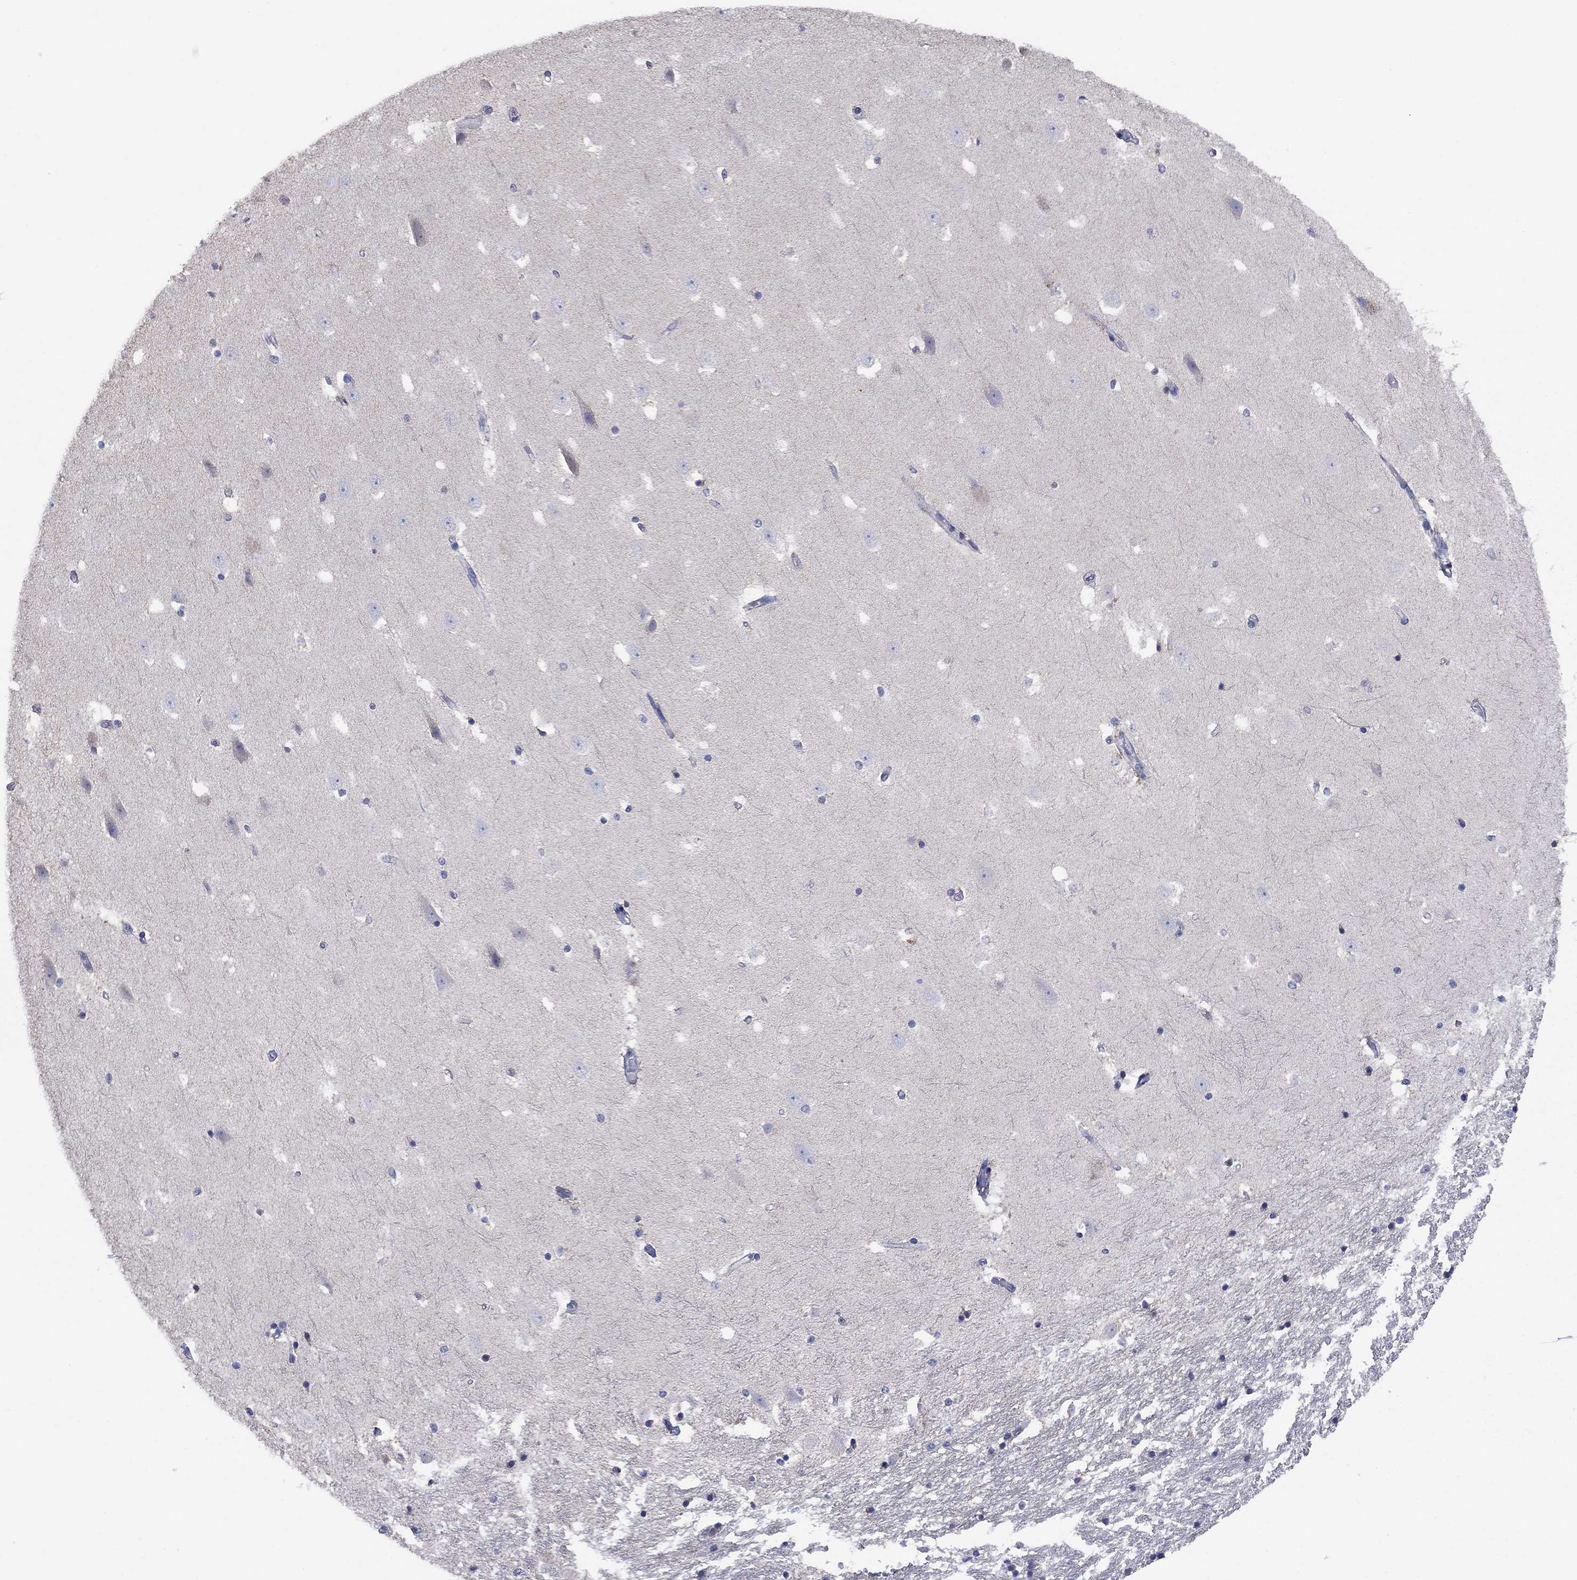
{"staining": {"intensity": "negative", "quantity": "none", "location": "none"}, "tissue": "hippocampus", "cell_type": "Glial cells", "image_type": "normal", "snomed": [{"axis": "morphology", "description": "Normal tissue, NOS"}, {"axis": "topography", "description": "Hippocampus"}], "caption": "Hippocampus stained for a protein using IHC reveals no positivity glial cells.", "gene": "CLVS1", "patient": {"sex": "male", "age": 49}}